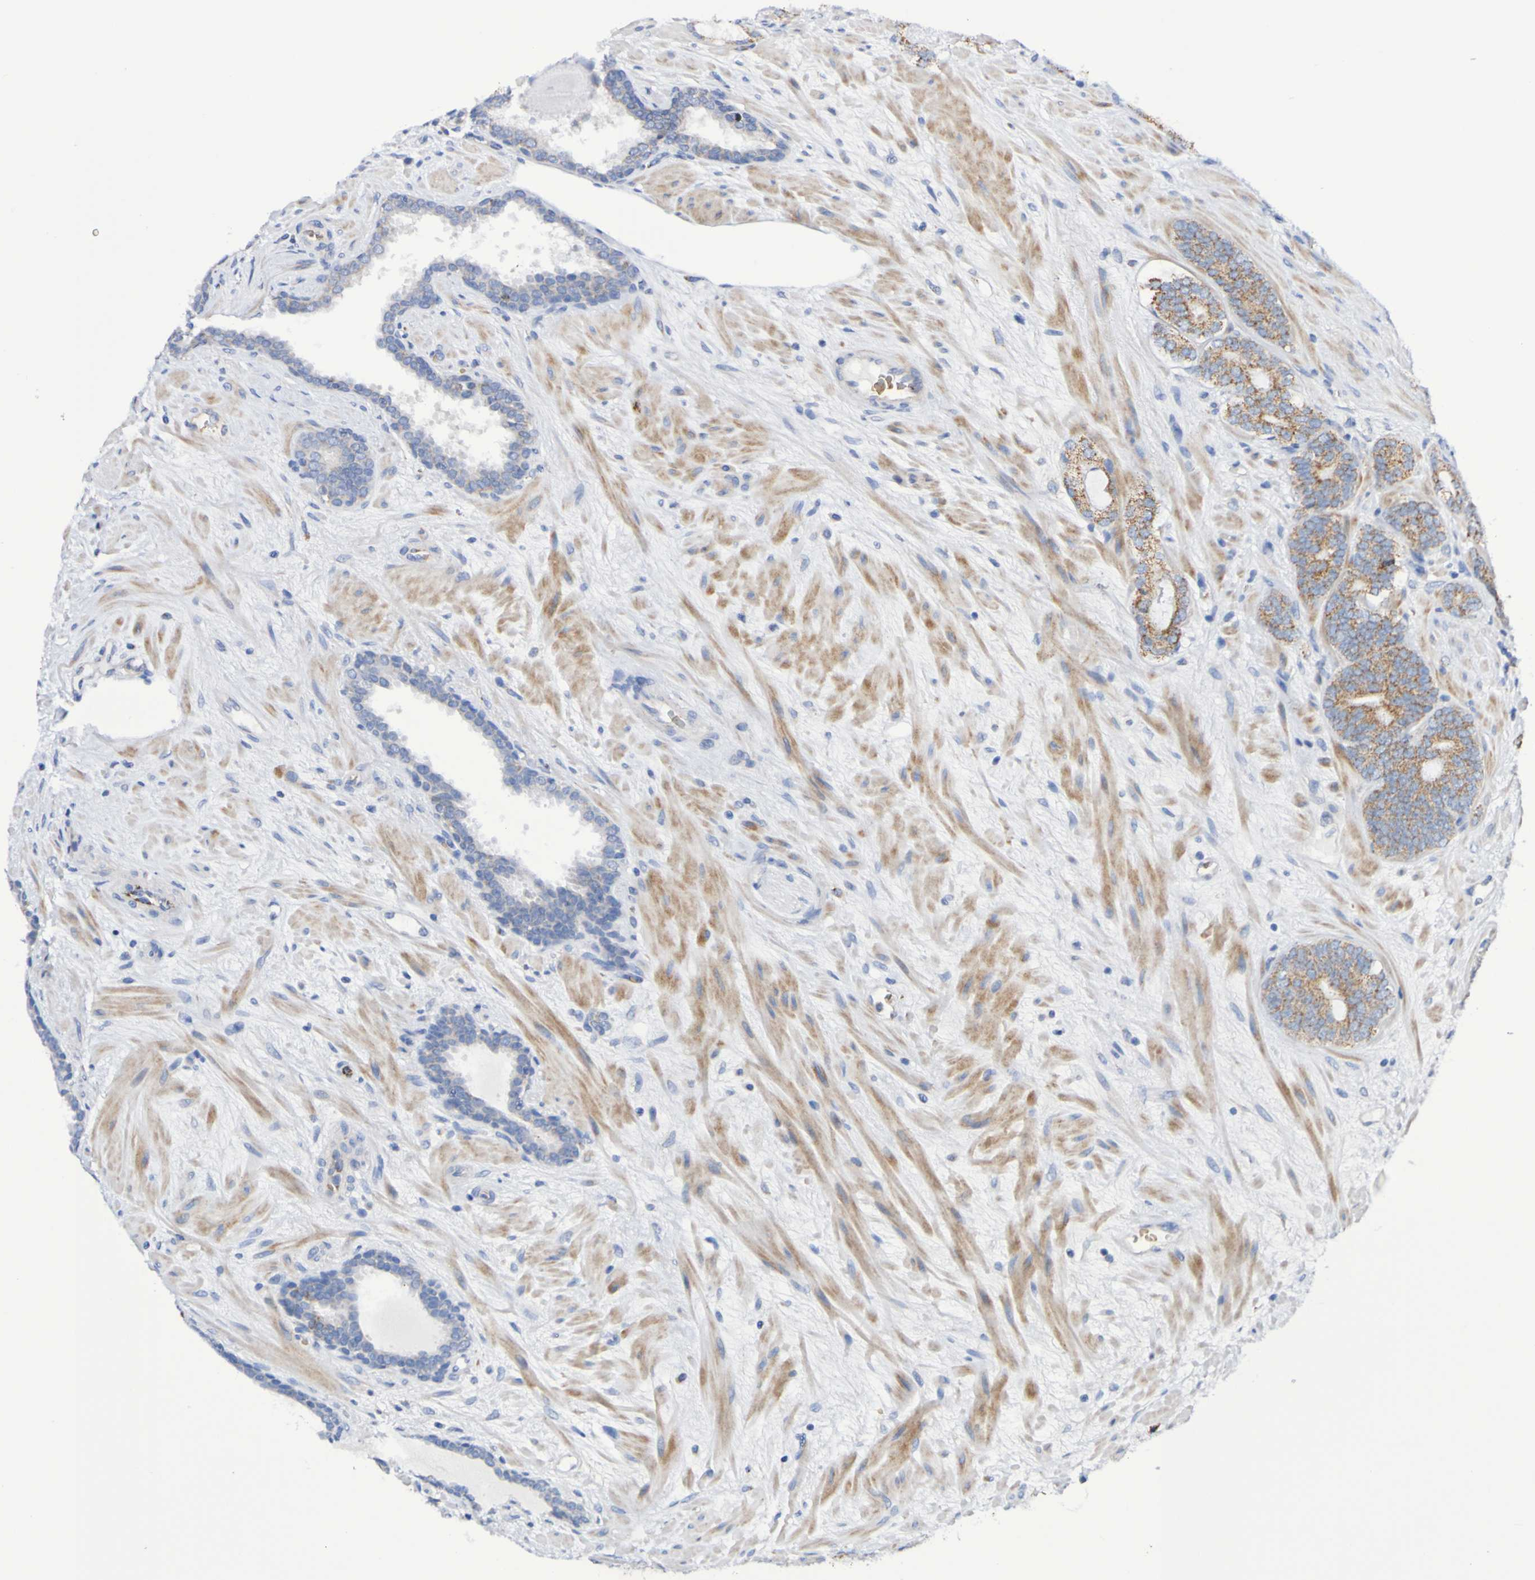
{"staining": {"intensity": "moderate", "quantity": ">75%", "location": "cytoplasmic/membranous"}, "tissue": "prostate cancer", "cell_type": "Tumor cells", "image_type": "cancer", "snomed": [{"axis": "morphology", "description": "Adenocarcinoma, Low grade"}, {"axis": "topography", "description": "Prostate"}], "caption": "Prostate cancer (low-grade adenocarcinoma) tissue displays moderate cytoplasmic/membranous positivity in approximately >75% of tumor cells, visualized by immunohistochemistry. (IHC, brightfield microscopy, high magnification).", "gene": "WNT4", "patient": {"sex": "male", "age": 63}}